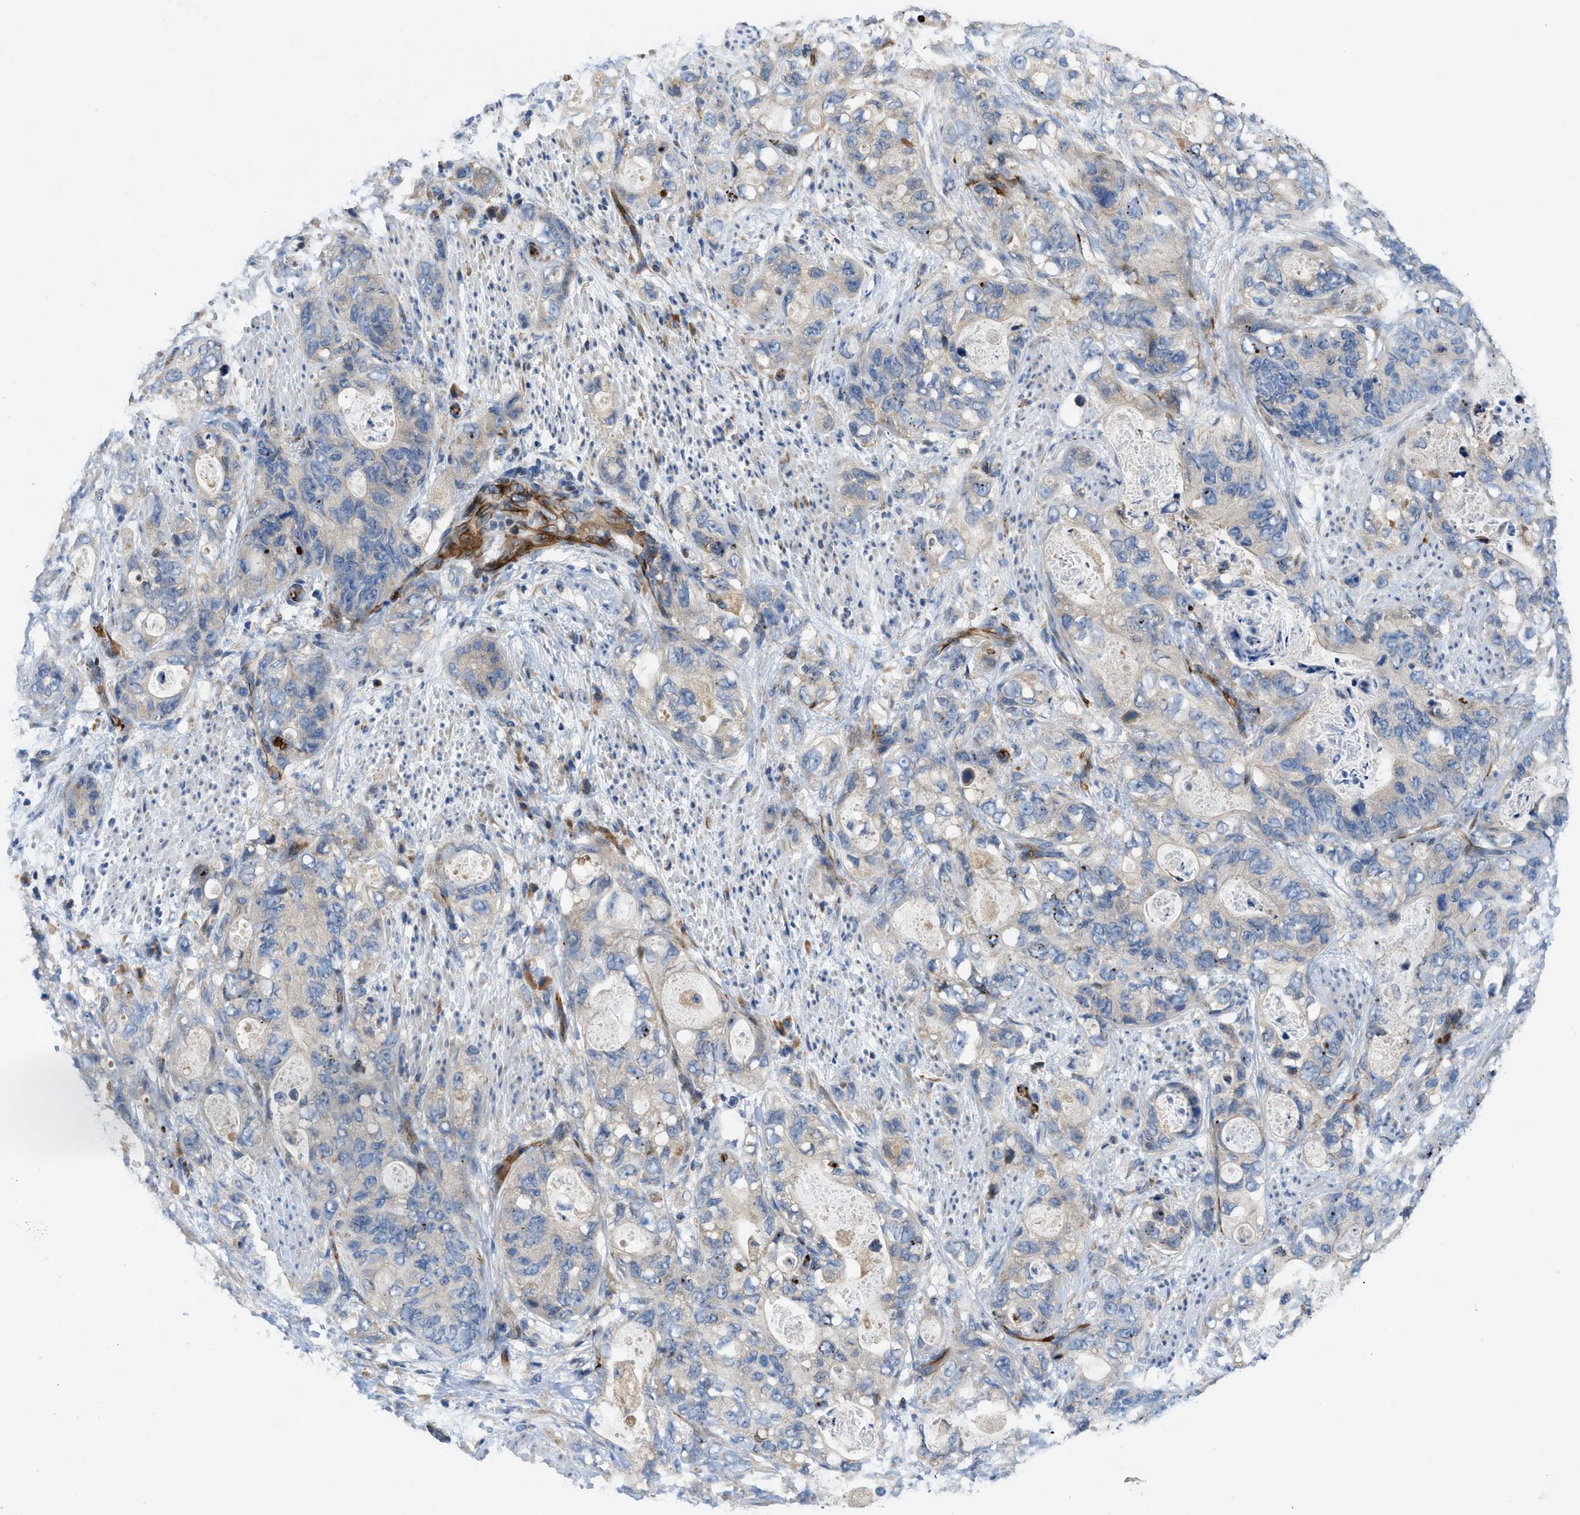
{"staining": {"intensity": "weak", "quantity": "<25%", "location": "cytoplasmic/membranous"}, "tissue": "stomach cancer", "cell_type": "Tumor cells", "image_type": "cancer", "snomed": [{"axis": "morphology", "description": "Adenocarcinoma, NOS"}, {"axis": "topography", "description": "Stomach"}], "caption": "Immunohistochemical staining of human stomach cancer (adenocarcinoma) shows no significant expression in tumor cells. Nuclei are stained in blue.", "gene": "ZNF831", "patient": {"sex": "female", "age": 89}}